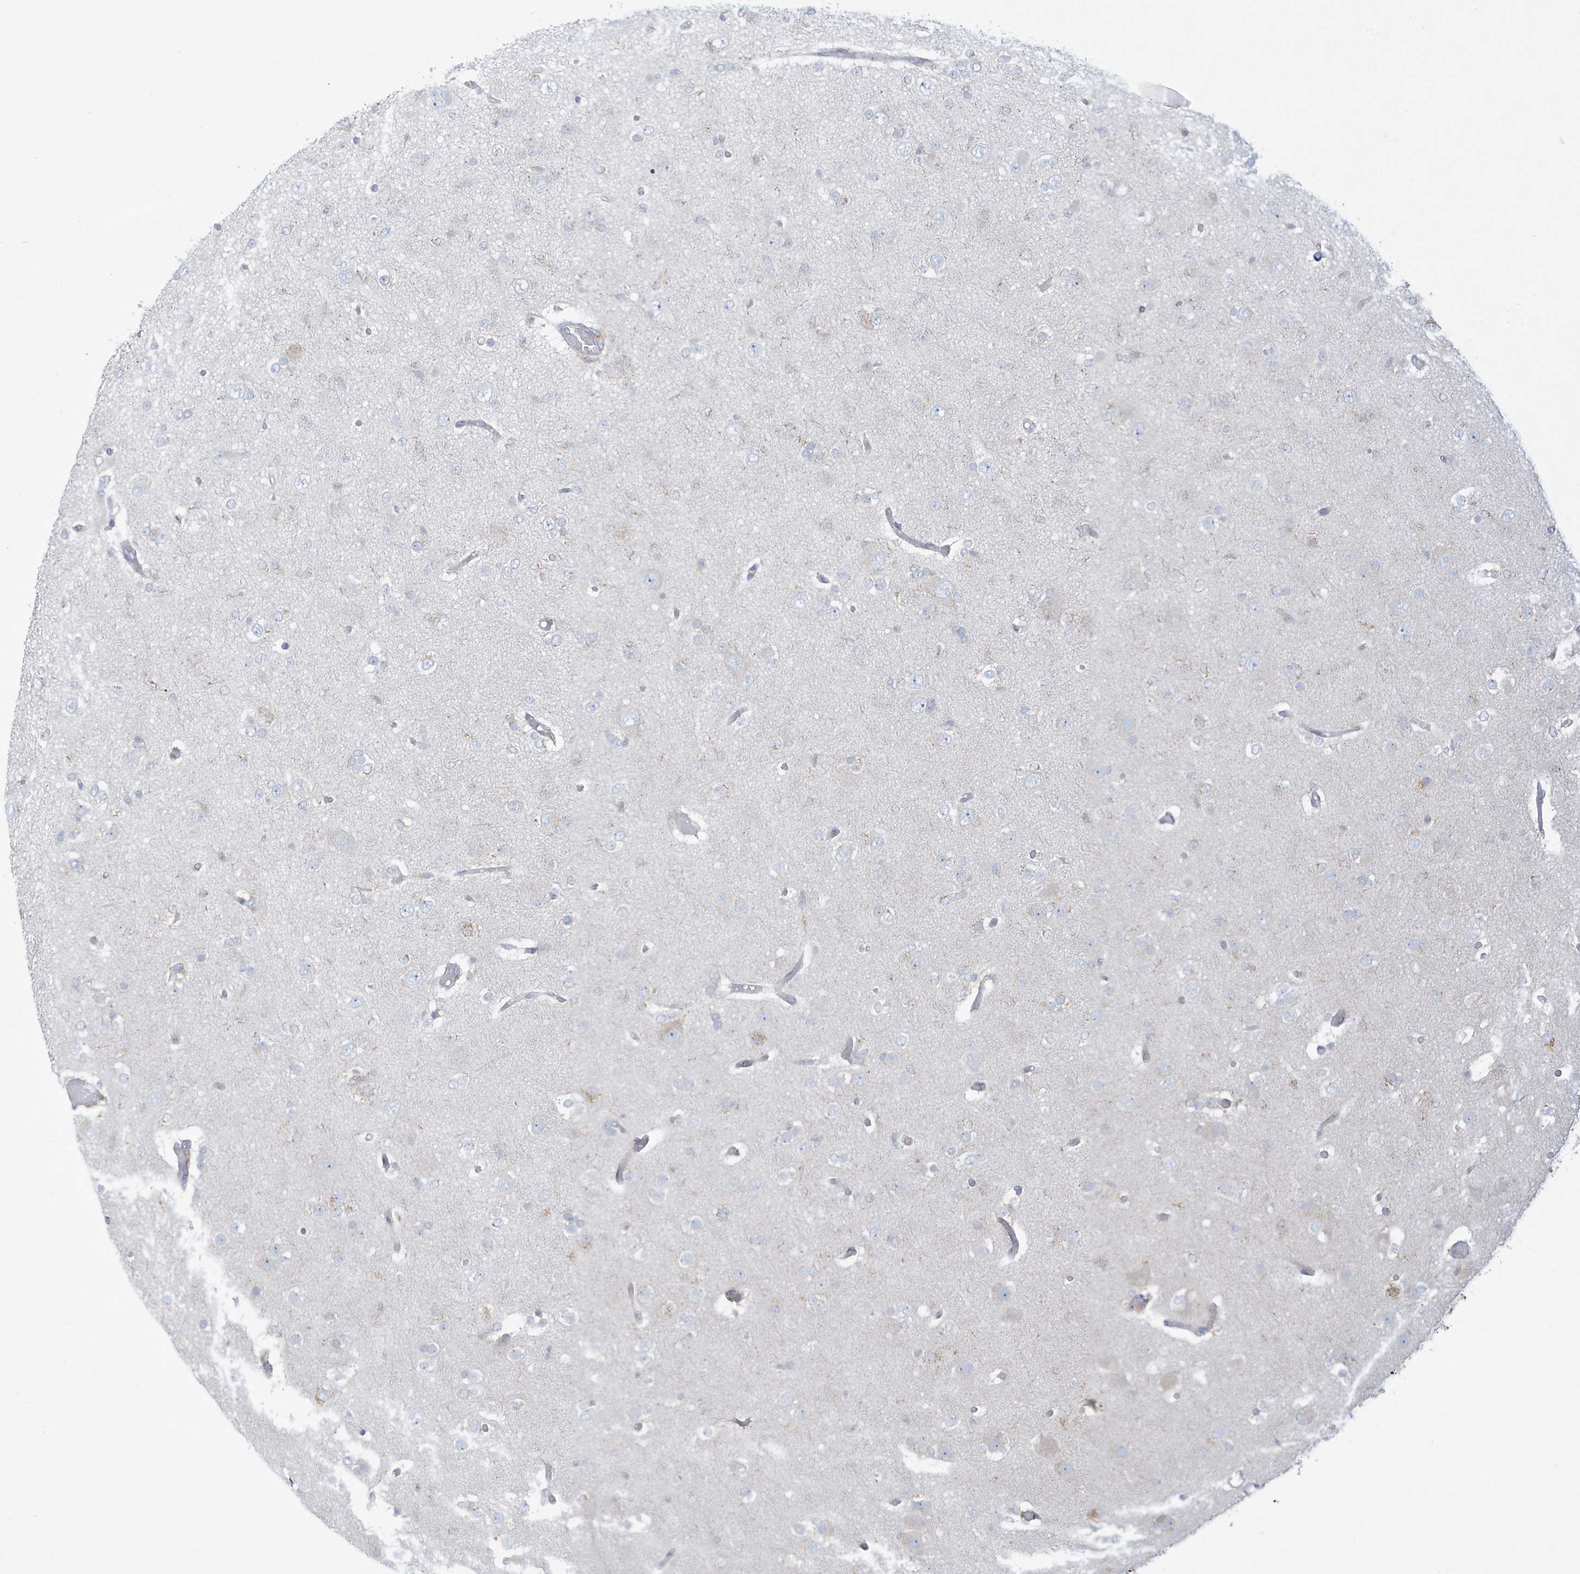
{"staining": {"intensity": "negative", "quantity": "none", "location": "none"}, "tissue": "glioma", "cell_type": "Tumor cells", "image_type": "cancer", "snomed": [{"axis": "morphology", "description": "Glioma, malignant, Low grade"}, {"axis": "topography", "description": "Brain"}], "caption": "High magnification brightfield microscopy of malignant low-grade glioma stained with DAB (3,3'-diaminobenzidine) (brown) and counterstained with hematoxylin (blue): tumor cells show no significant positivity. (DAB (3,3'-diaminobenzidine) immunohistochemistry visualized using brightfield microscopy, high magnification).", "gene": "SLAMF9", "patient": {"sex": "female", "age": 22}}